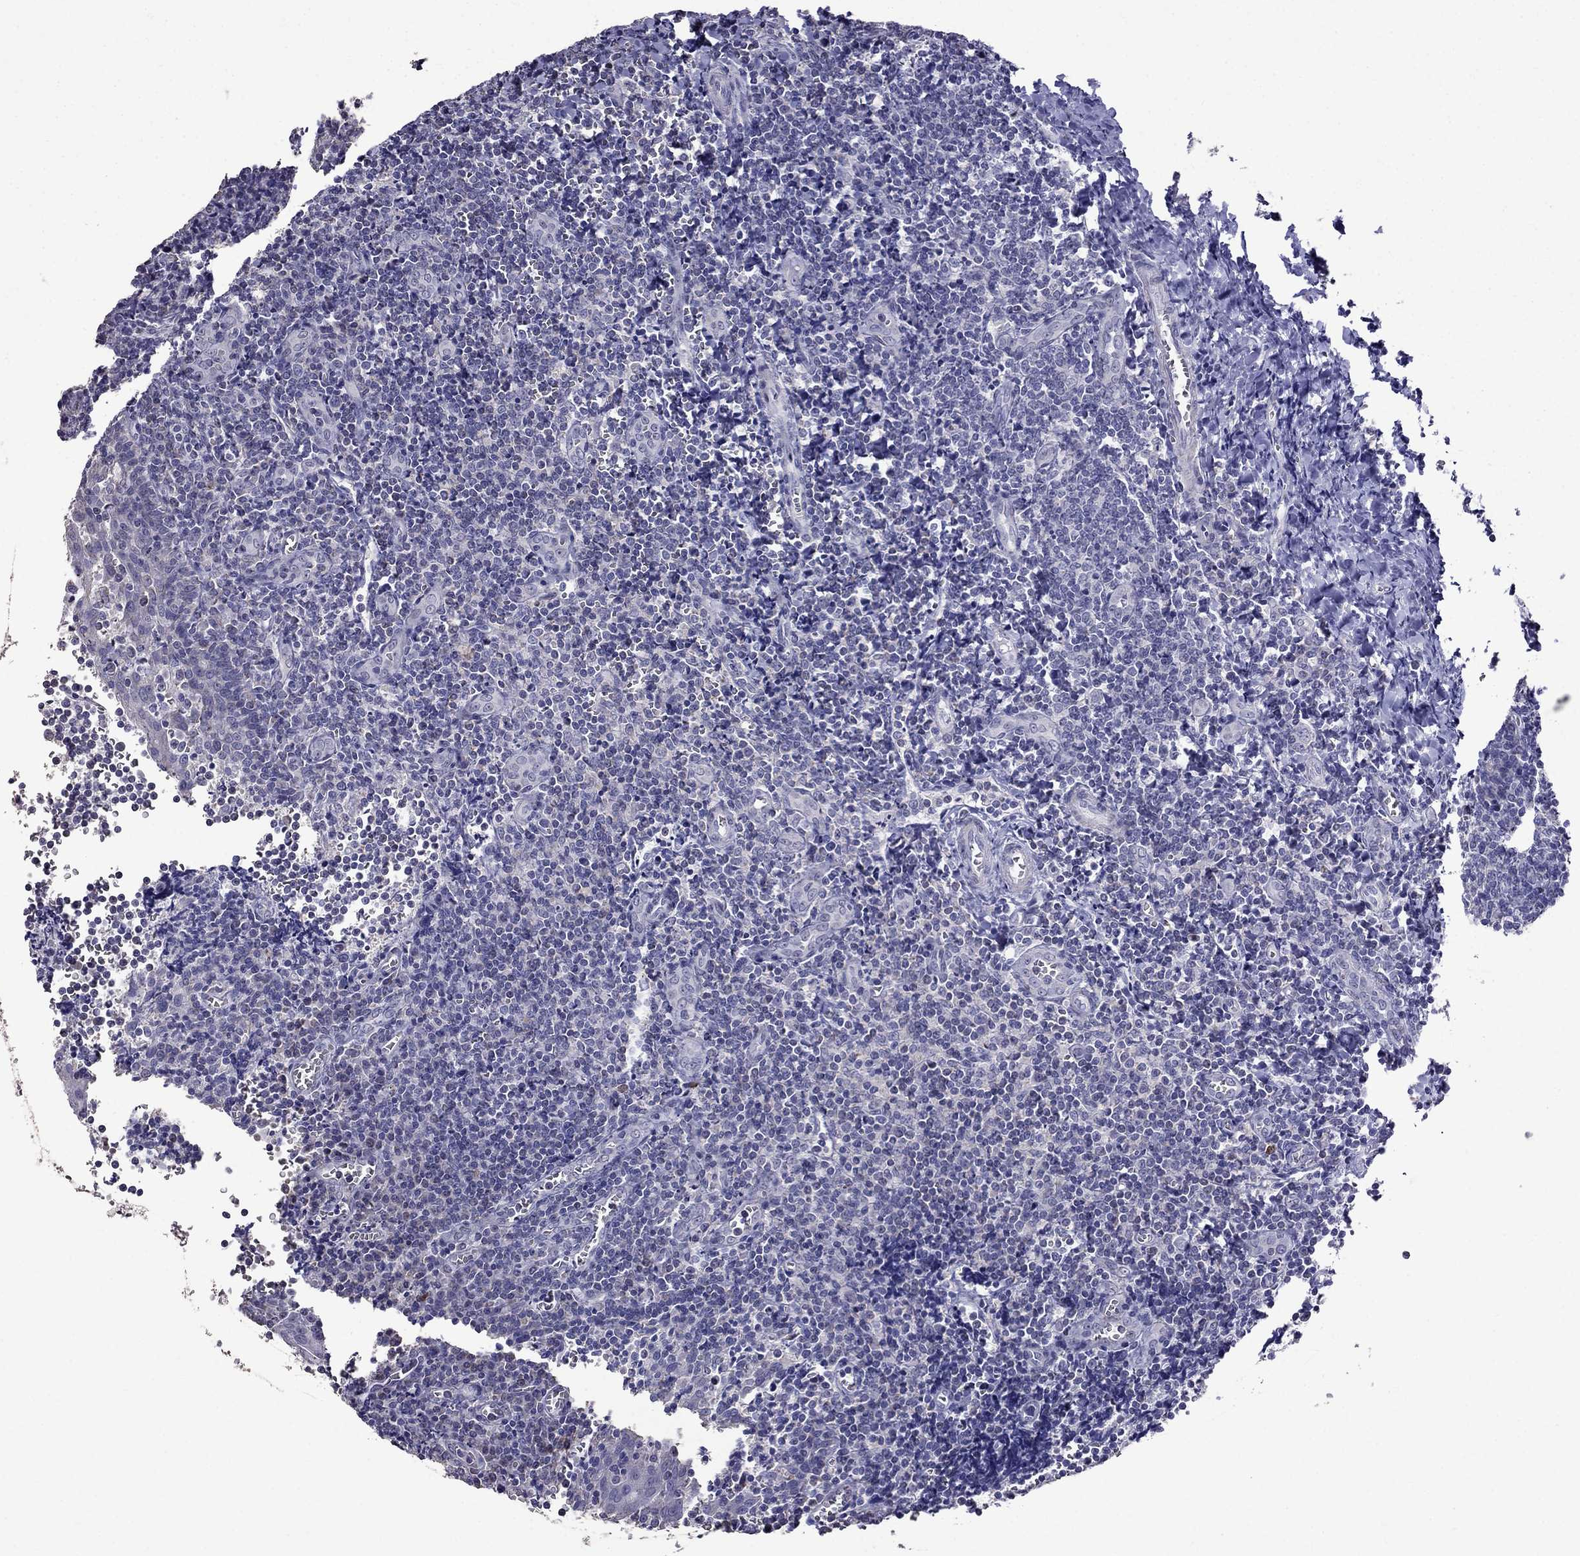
{"staining": {"intensity": "negative", "quantity": "none", "location": "none"}, "tissue": "tonsil", "cell_type": "Germinal center cells", "image_type": "normal", "snomed": [{"axis": "morphology", "description": "Normal tissue, NOS"}, {"axis": "morphology", "description": "Inflammation, NOS"}, {"axis": "topography", "description": "Tonsil"}], "caption": "This histopathology image is of benign tonsil stained with immunohistochemistry to label a protein in brown with the nuclei are counter-stained blue. There is no expression in germinal center cells.", "gene": "AK5", "patient": {"sex": "female", "age": 31}}